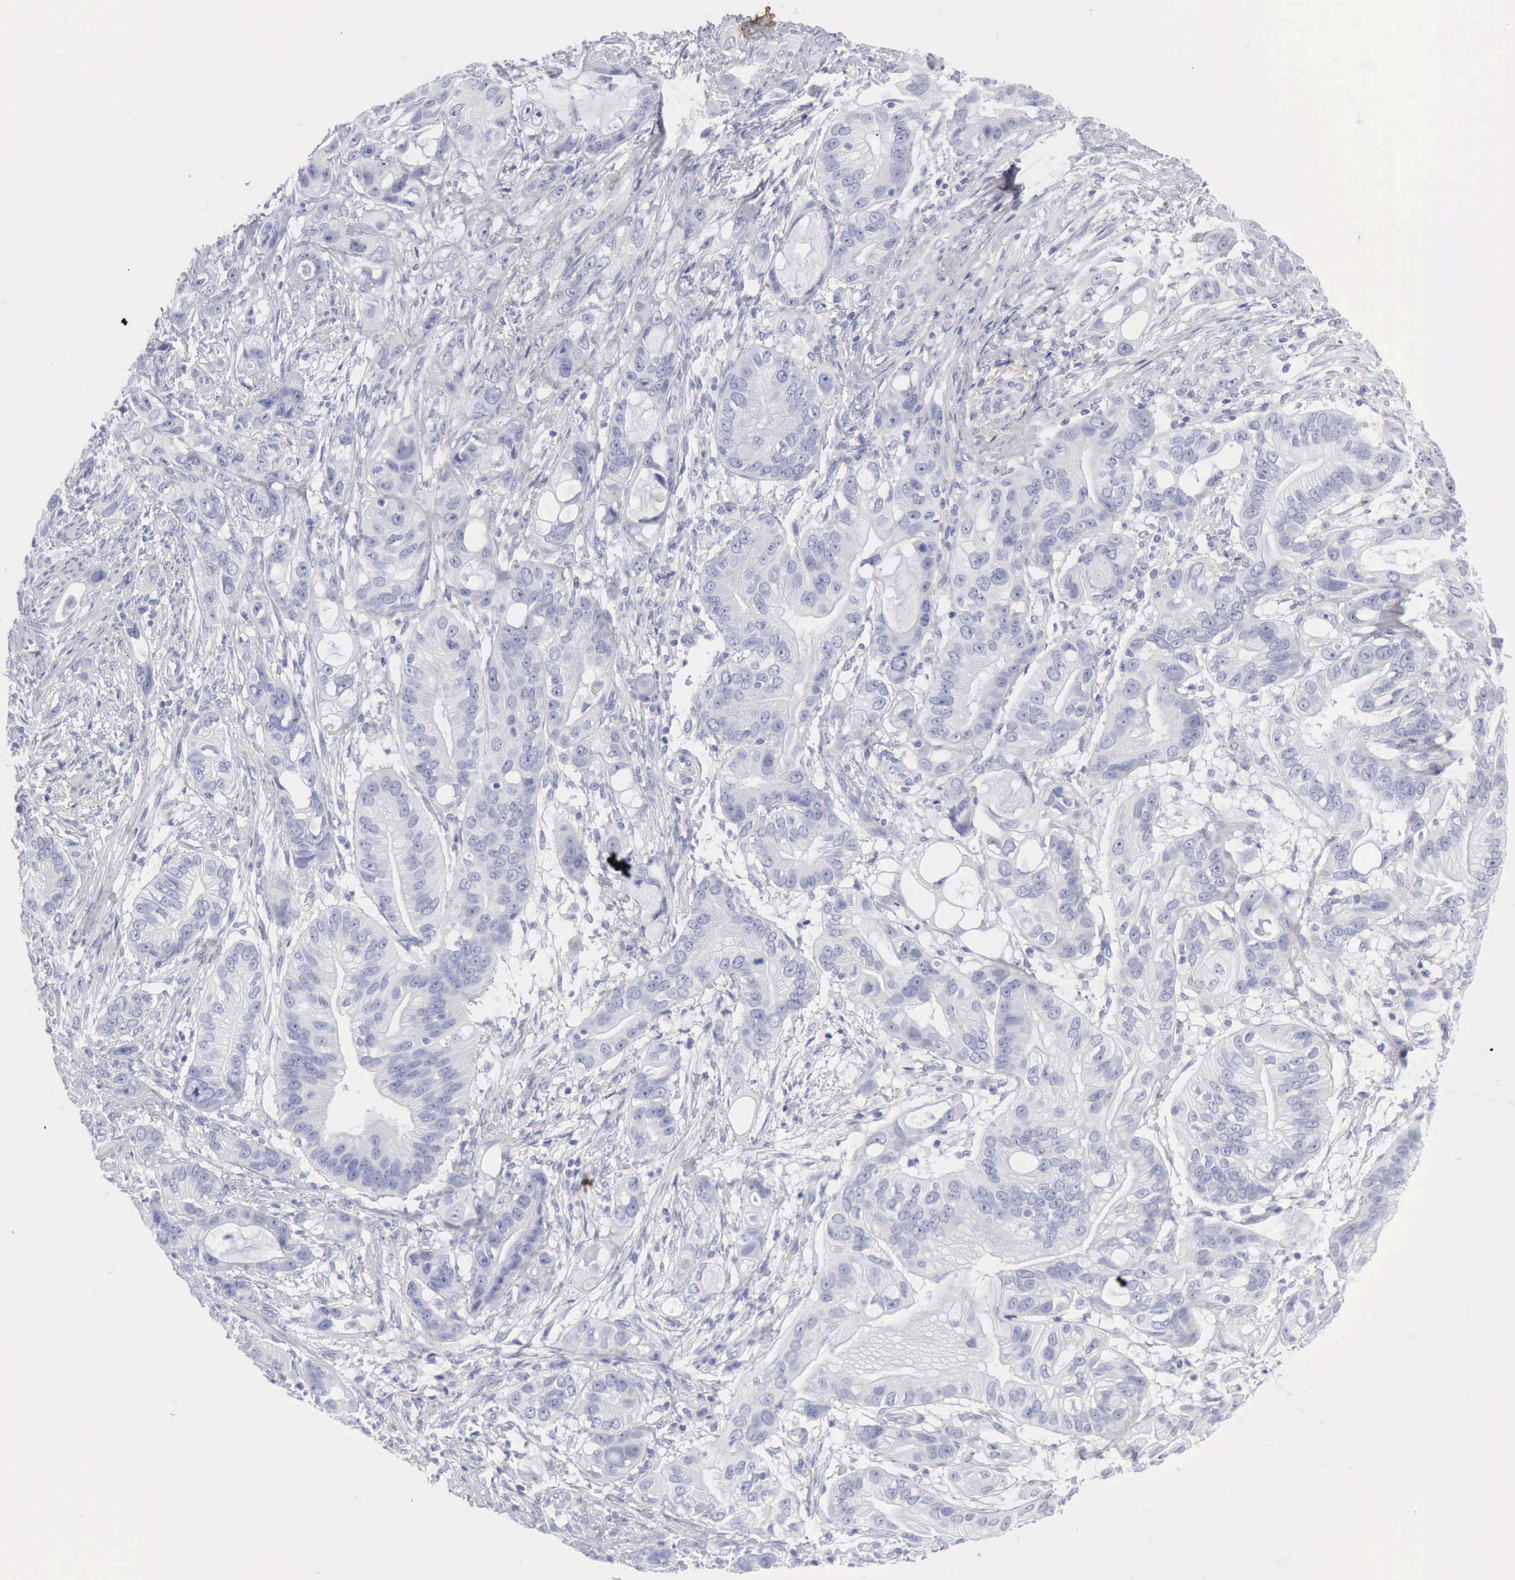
{"staining": {"intensity": "negative", "quantity": "none", "location": "none"}, "tissue": "stomach cancer", "cell_type": "Tumor cells", "image_type": "cancer", "snomed": [{"axis": "morphology", "description": "Adenocarcinoma, NOS"}, {"axis": "topography", "description": "Stomach, upper"}], "caption": "IHC photomicrograph of stomach adenocarcinoma stained for a protein (brown), which reveals no expression in tumor cells. (DAB (3,3'-diaminobenzidine) immunohistochemistry (IHC) visualized using brightfield microscopy, high magnification).", "gene": "KRT10", "patient": {"sex": "male", "age": 47}}